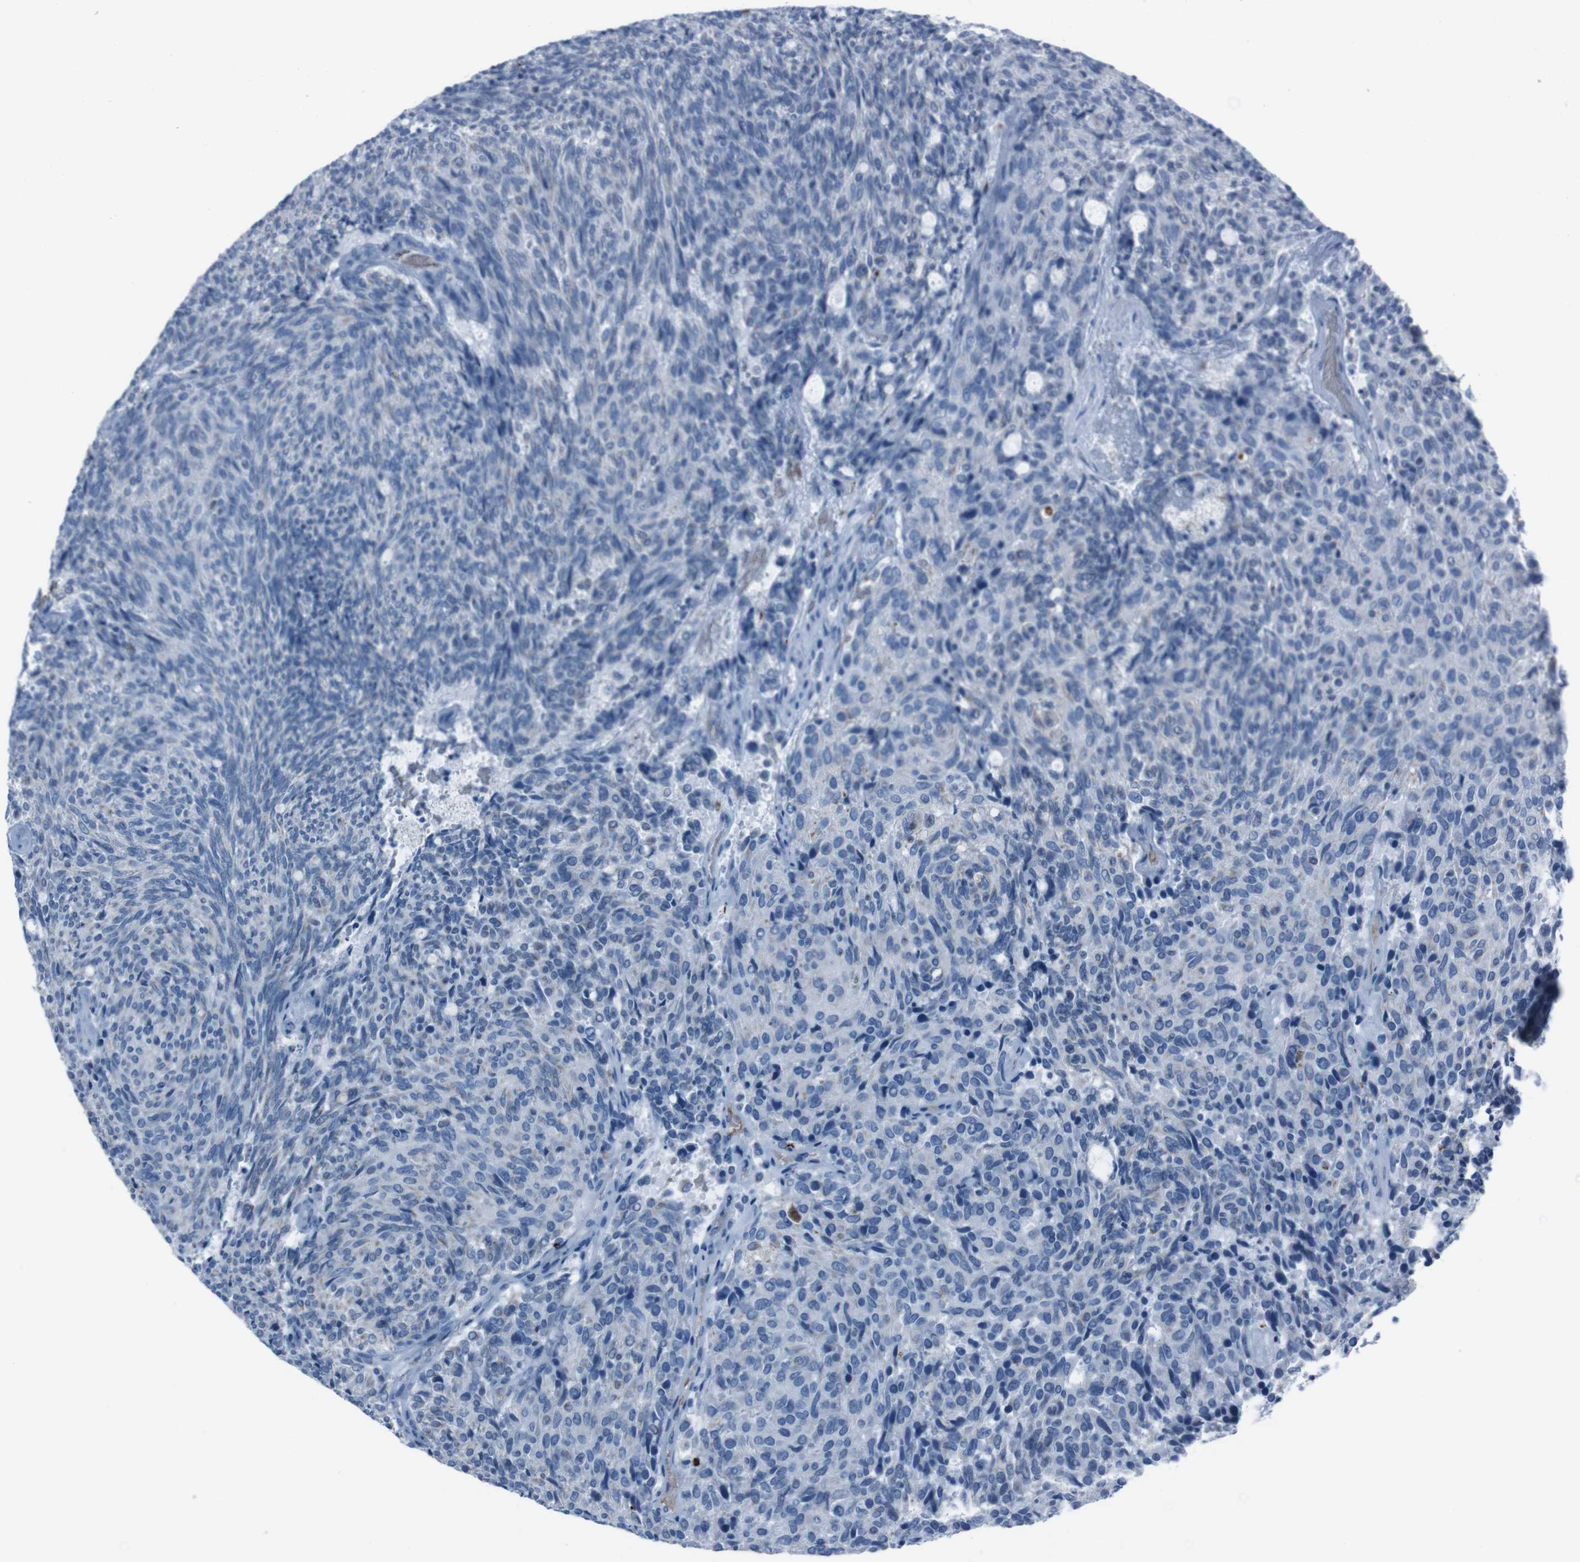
{"staining": {"intensity": "negative", "quantity": "none", "location": "none"}, "tissue": "carcinoid", "cell_type": "Tumor cells", "image_type": "cancer", "snomed": [{"axis": "morphology", "description": "Carcinoid, malignant, NOS"}, {"axis": "topography", "description": "Pancreas"}], "caption": "An image of human carcinoid is negative for staining in tumor cells.", "gene": "ST6GAL1", "patient": {"sex": "female", "age": 54}}